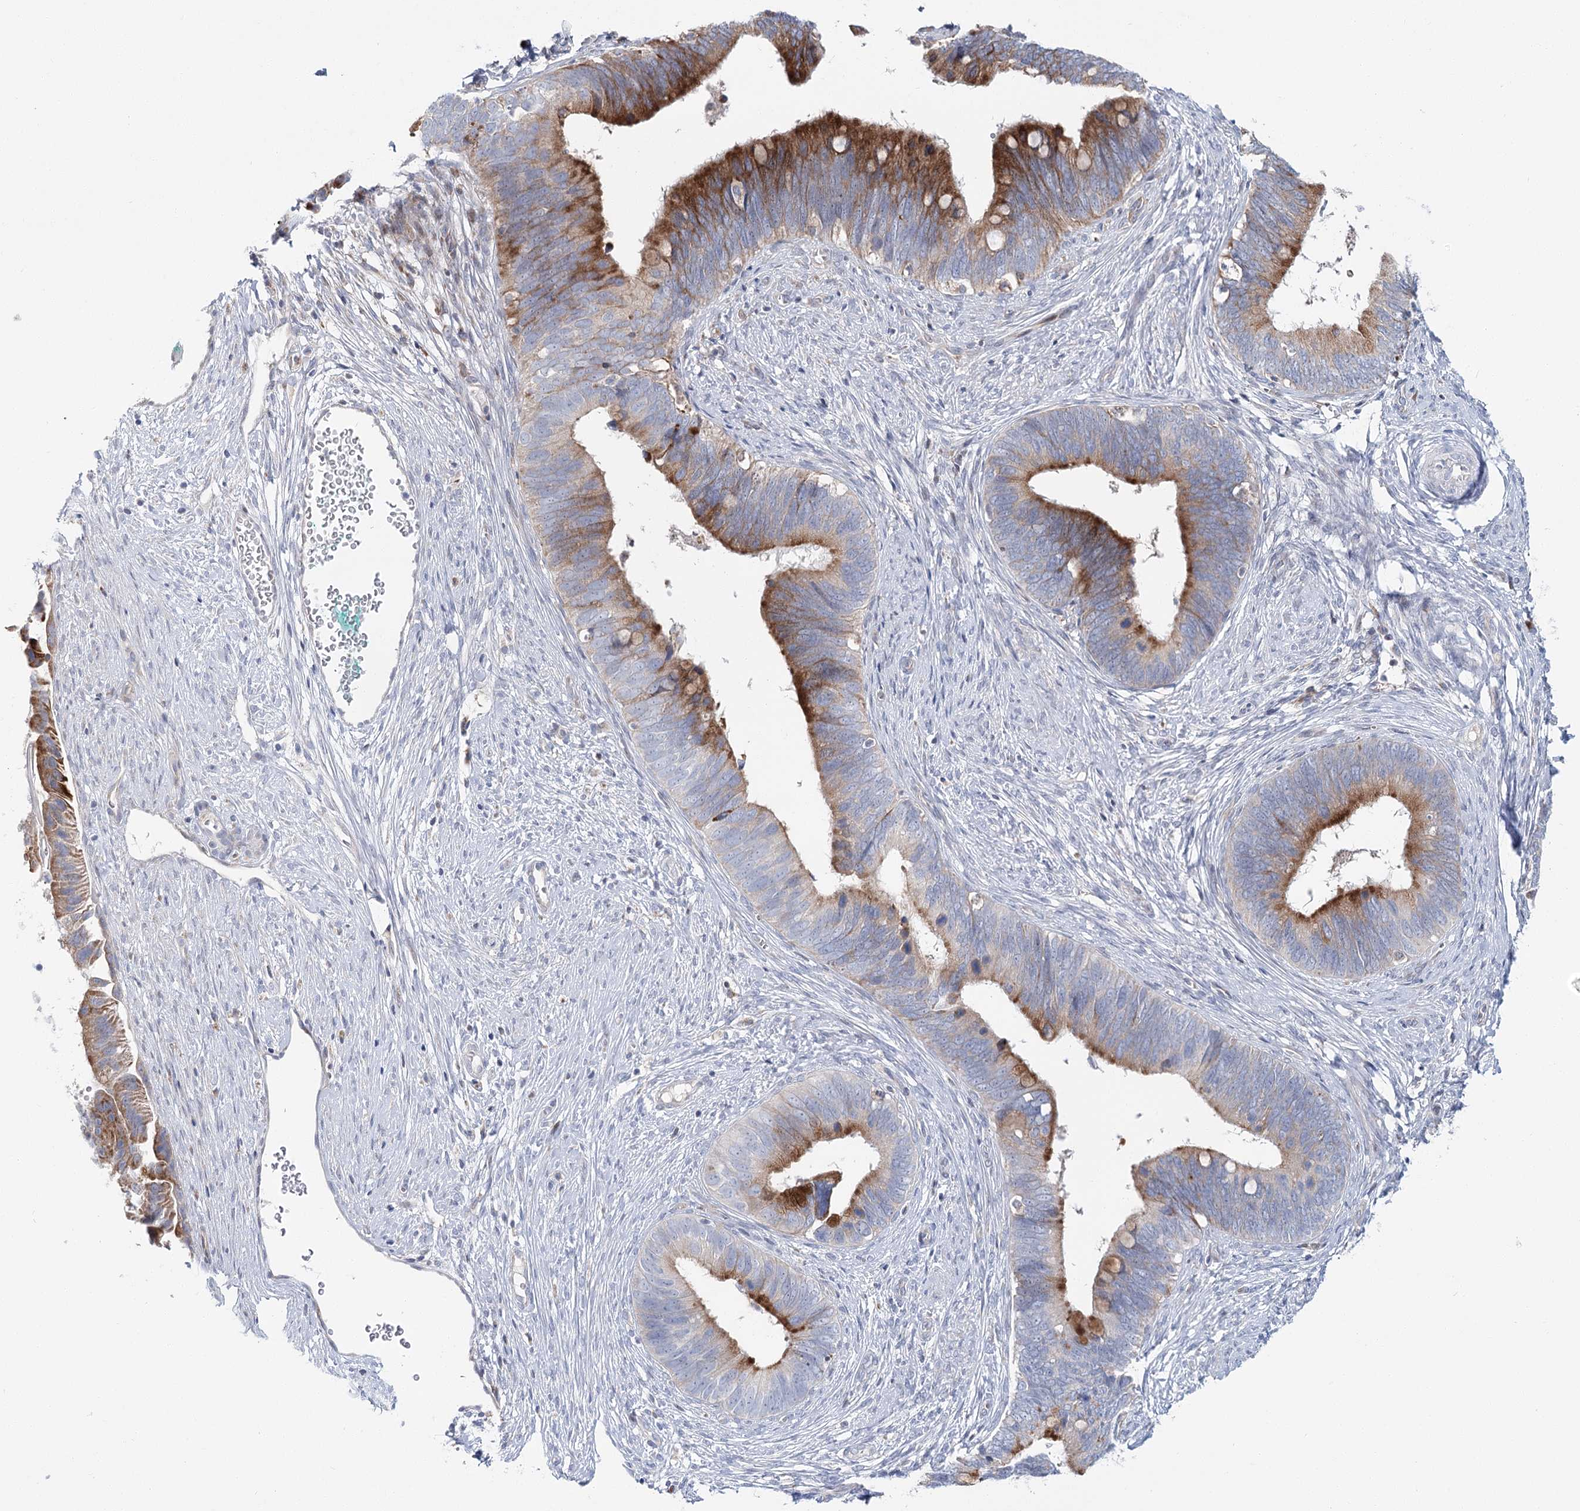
{"staining": {"intensity": "moderate", "quantity": "25%-75%", "location": "cytoplasmic/membranous"}, "tissue": "cervical cancer", "cell_type": "Tumor cells", "image_type": "cancer", "snomed": [{"axis": "morphology", "description": "Adenocarcinoma, NOS"}, {"axis": "topography", "description": "Cervix"}], "caption": "Moderate cytoplasmic/membranous staining is appreciated in about 25%-75% of tumor cells in cervical cancer. Nuclei are stained in blue.", "gene": "CPLANE1", "patient": {"sex": "female", "age": 42}}